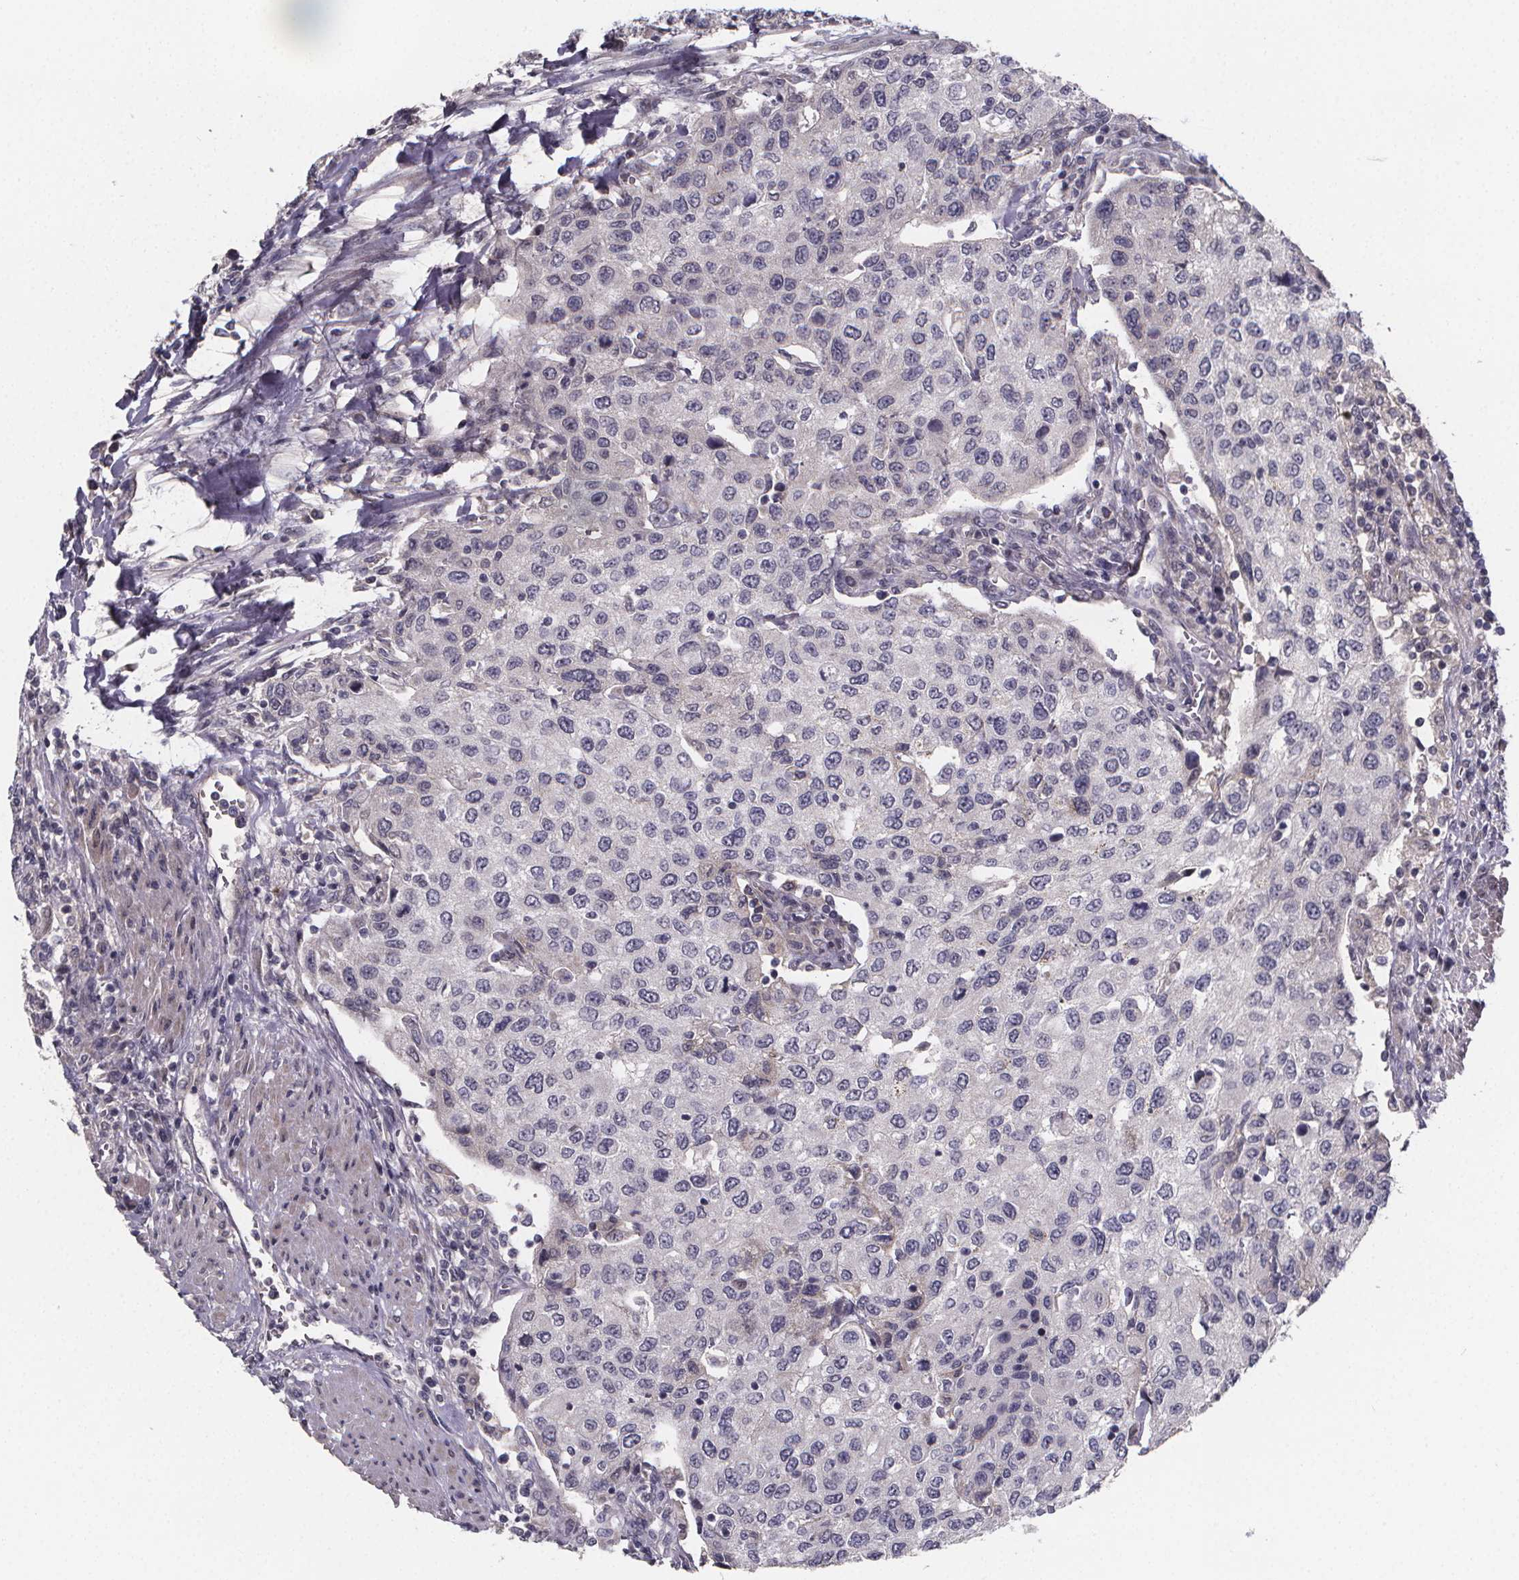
{"staining": {"intensity": "negative", "quantity": "none", "location": "none"}, "tissue": "urothelial cancer", "cell_type": "Tumor cells", "image_type": "cancer", "snomed": [{"axis": "morphology", "description": "Urothelial carcinoma, High grade"}, {"axis": "topography", "description": "Urinary bladder"}], "caption": "Tumor cells show no significant protein positivity in urothelial carcinoma (high-grade).", "gene": "AGT", "patient": {"sex": "female", "age": 78}}